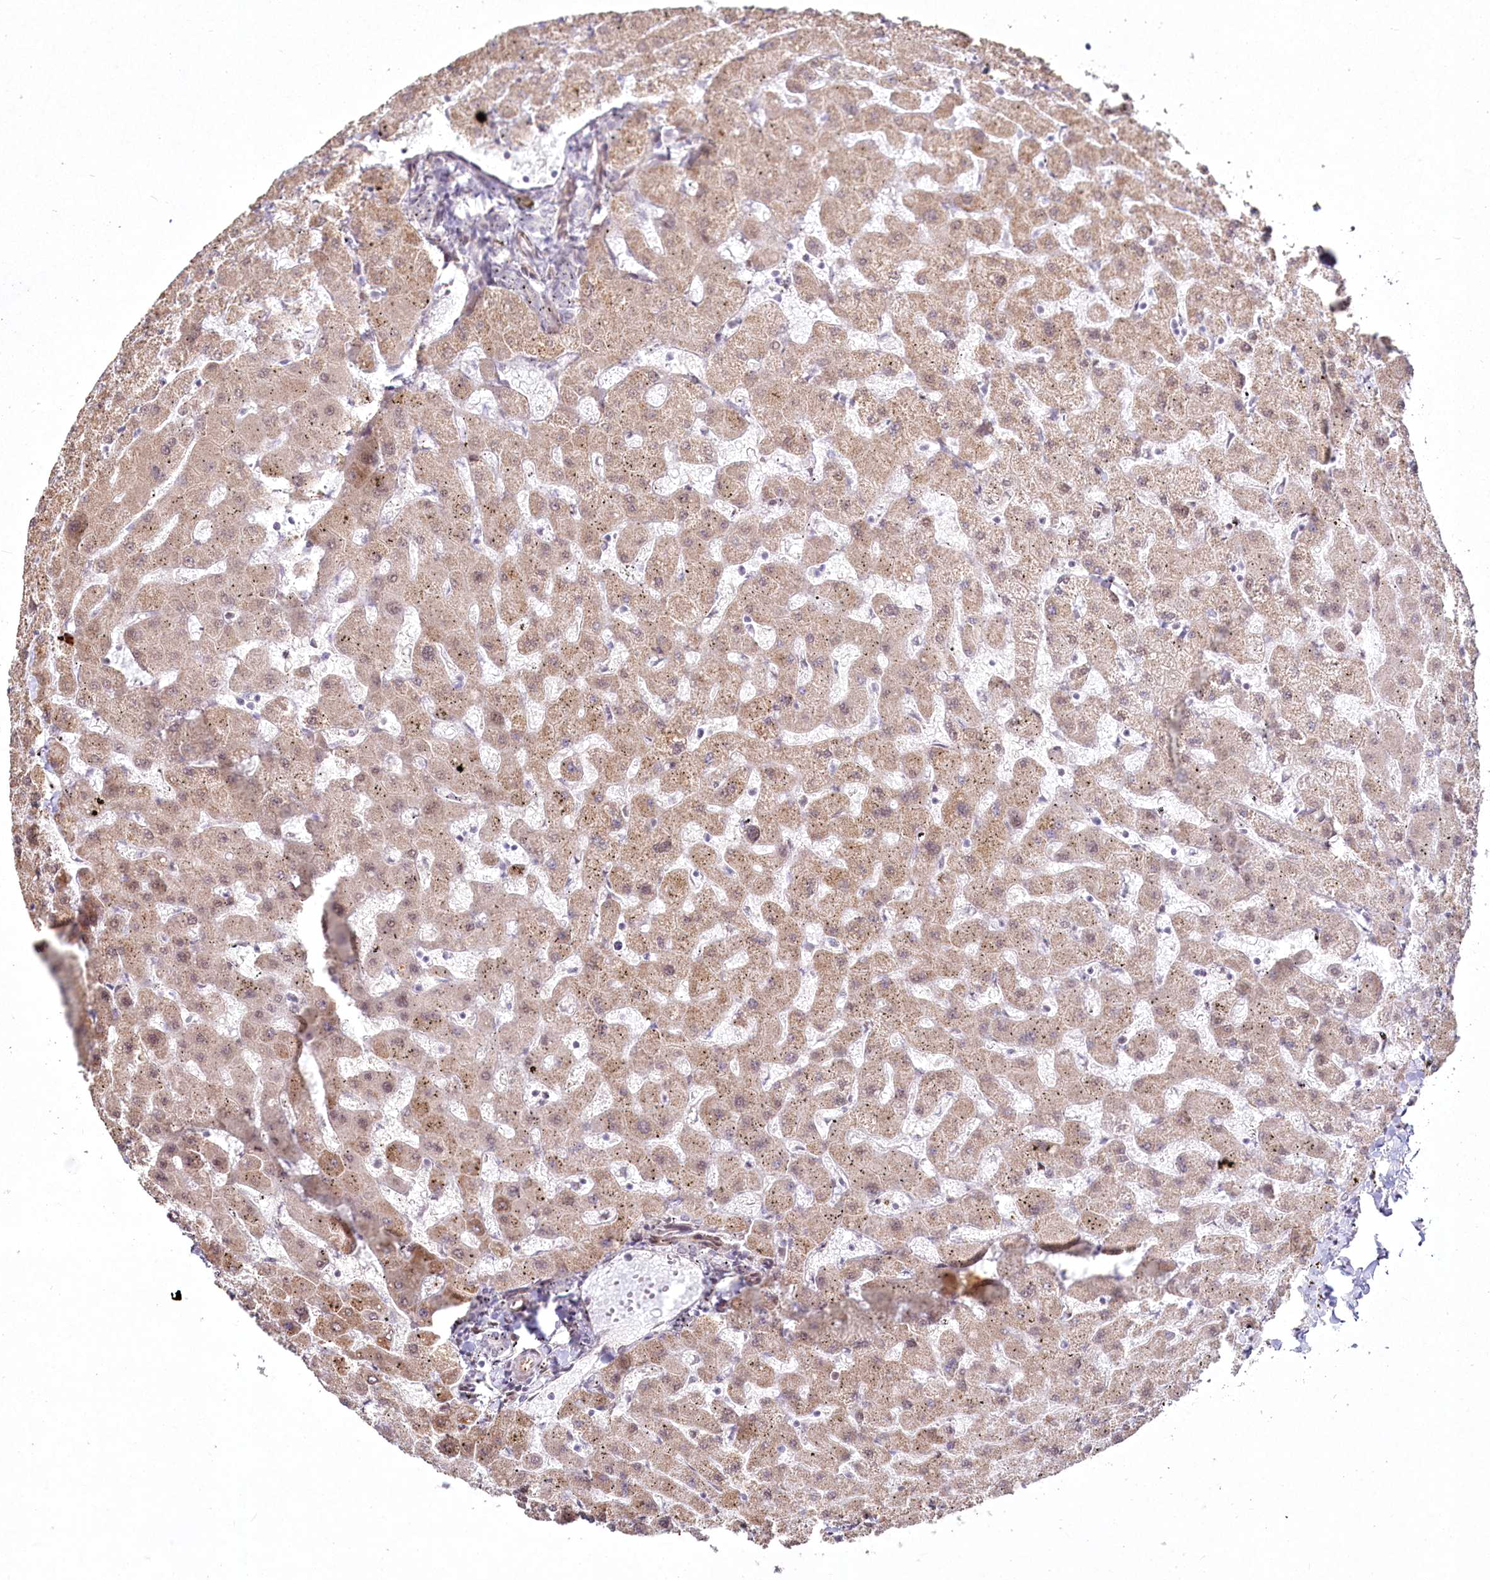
{"staining": {"intensity": "negative", "quantity": "none", "location": "none"}, "tissue": "liver", "cell_type": "Cholangiocytes", "image_type": "normal", "snomed": [{"axis": "morphology", "description": "Normal tissue, NOS"}, {"axis": "topography", "description": "Liver"}], "caption": "A high-resolution photomicrograph shows immunohistochemistry (IHC) staining of benign liver, which shows no significant staining in cholangiocytes. (DAB immunohistochemistry (IHC), high magnification).", "gene": "YBX3", "patient": {"sex": "female", "age": 63}}